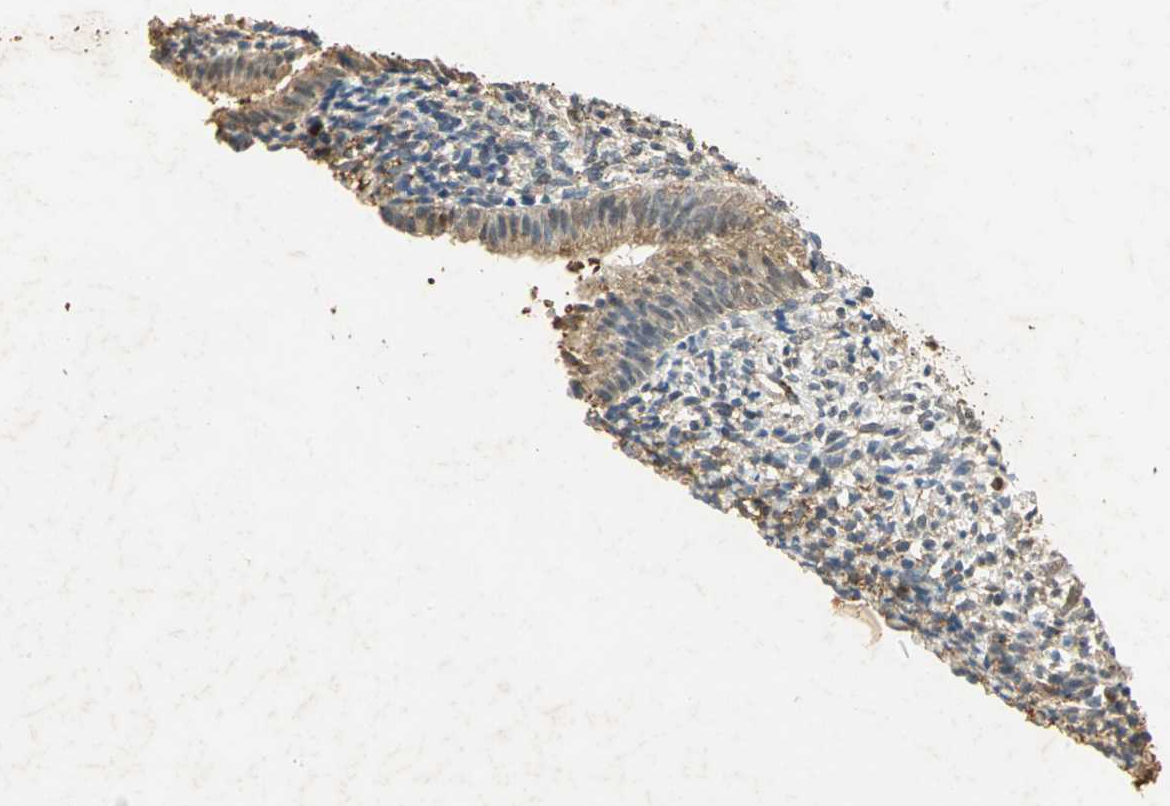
{"staining": {"intensity": "negative", "quantity": "none", "location": "none"}, "tissue": "endometrium", "cell_type": "Cells in endometrial stroma", "image_type": "normal", "snomed": [{"axis": "morphology", "description": "Normal tissue, NOS"}, {"axis": "topography", "description": "Endometrium"}], "caption": "High power microscopy micrograph of an immunohistochemistry micrograph of benign endometrium, revealing no significant staining in cells in endometrial stroma.", "gene": "GAPDH", "patient": {"sex": "female", "age": 57}}